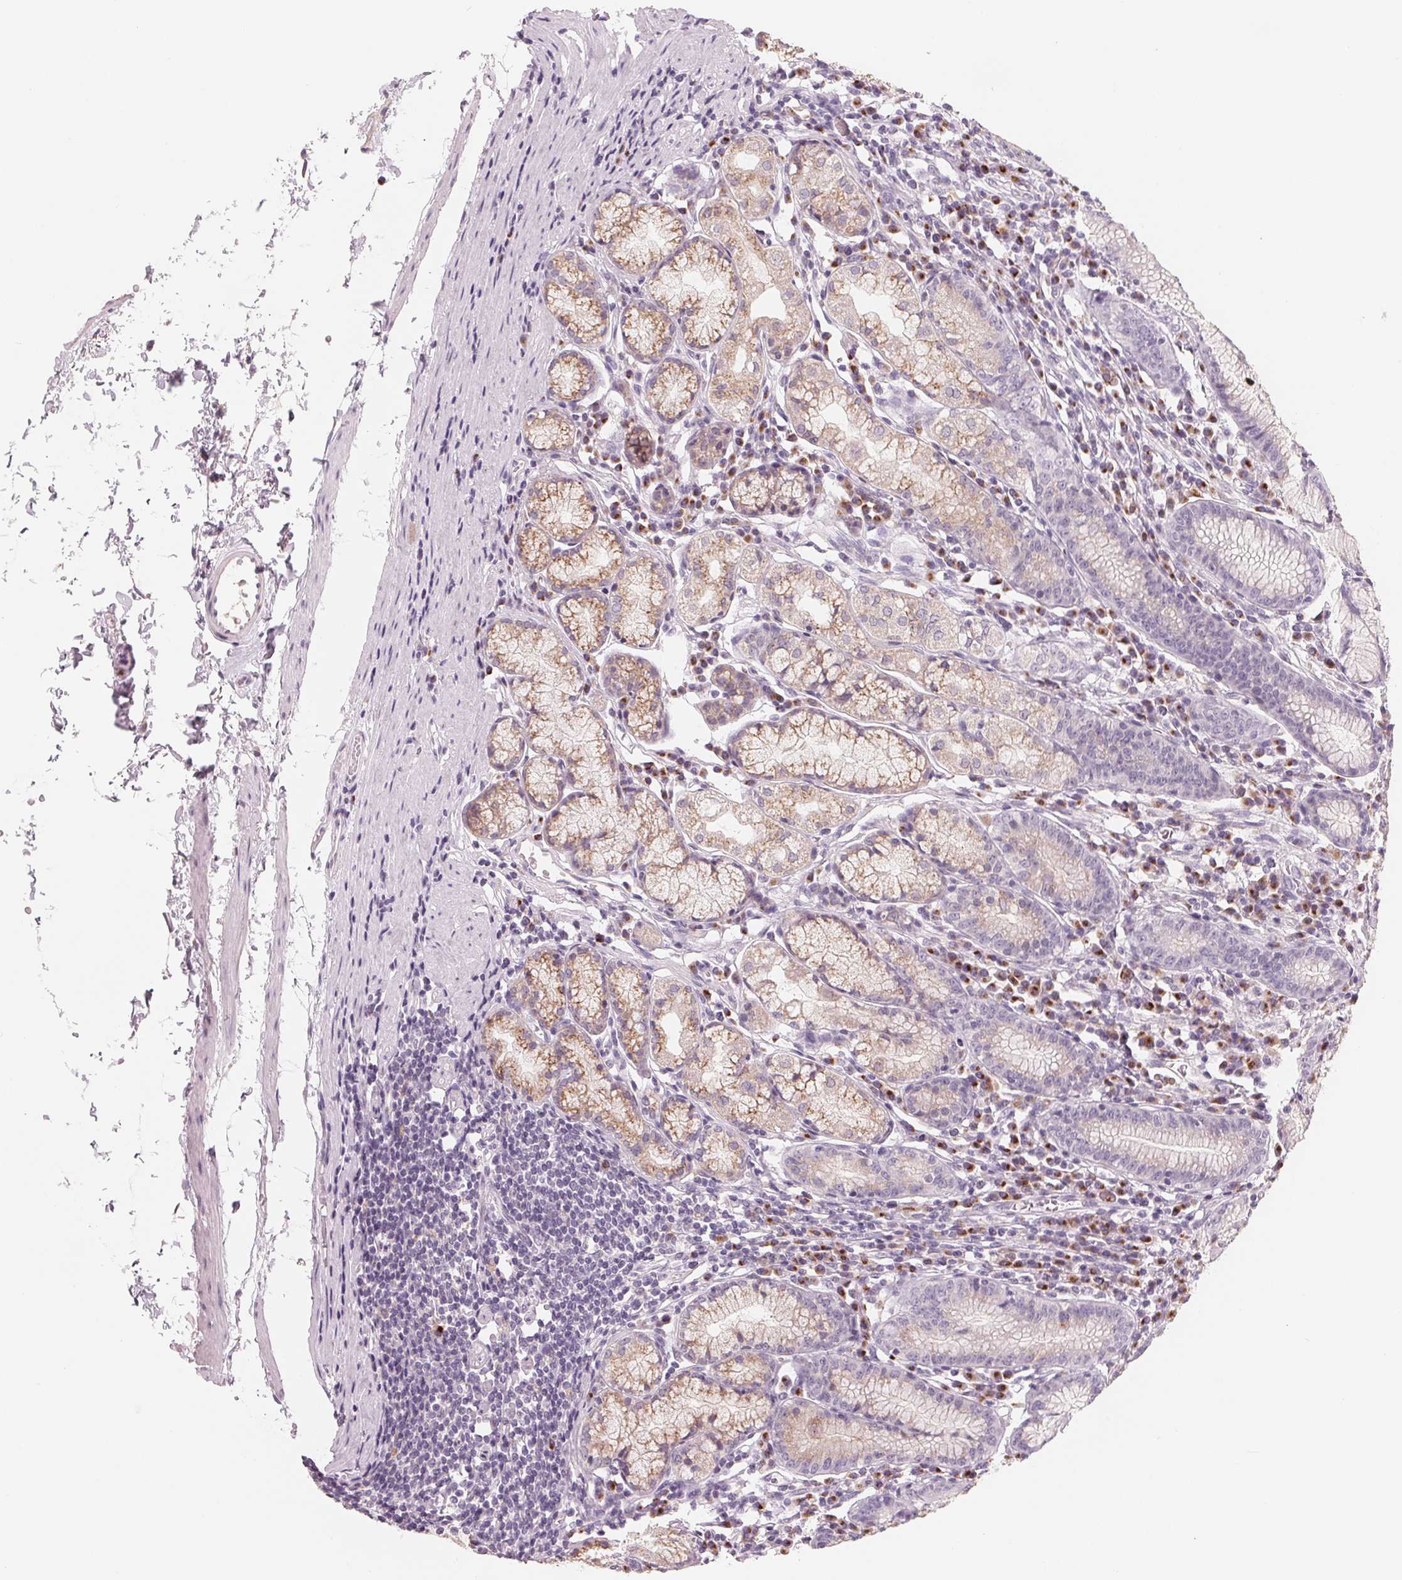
{"staining": {"intensity": "weak", "quantity": "25%-75%", "location": "cytoplasmic/membranous"}, "tissue": "stomach", "cell_type": "Glandular cells", "image_type": "normal", "snomed": [{"axis": "morphology", "description": "Normal tissue, NOS"}, {"axis": "topography", "description": "Stomach"}], "caption": "Immunohistochemical staining of unremarkable human stomach exhibits low levels of weak cytoplasmic/membranous expression in about 25%-75% of glandular cells.", "gene": "IL9R", "patient": {"sex": "male", "age": 55}}